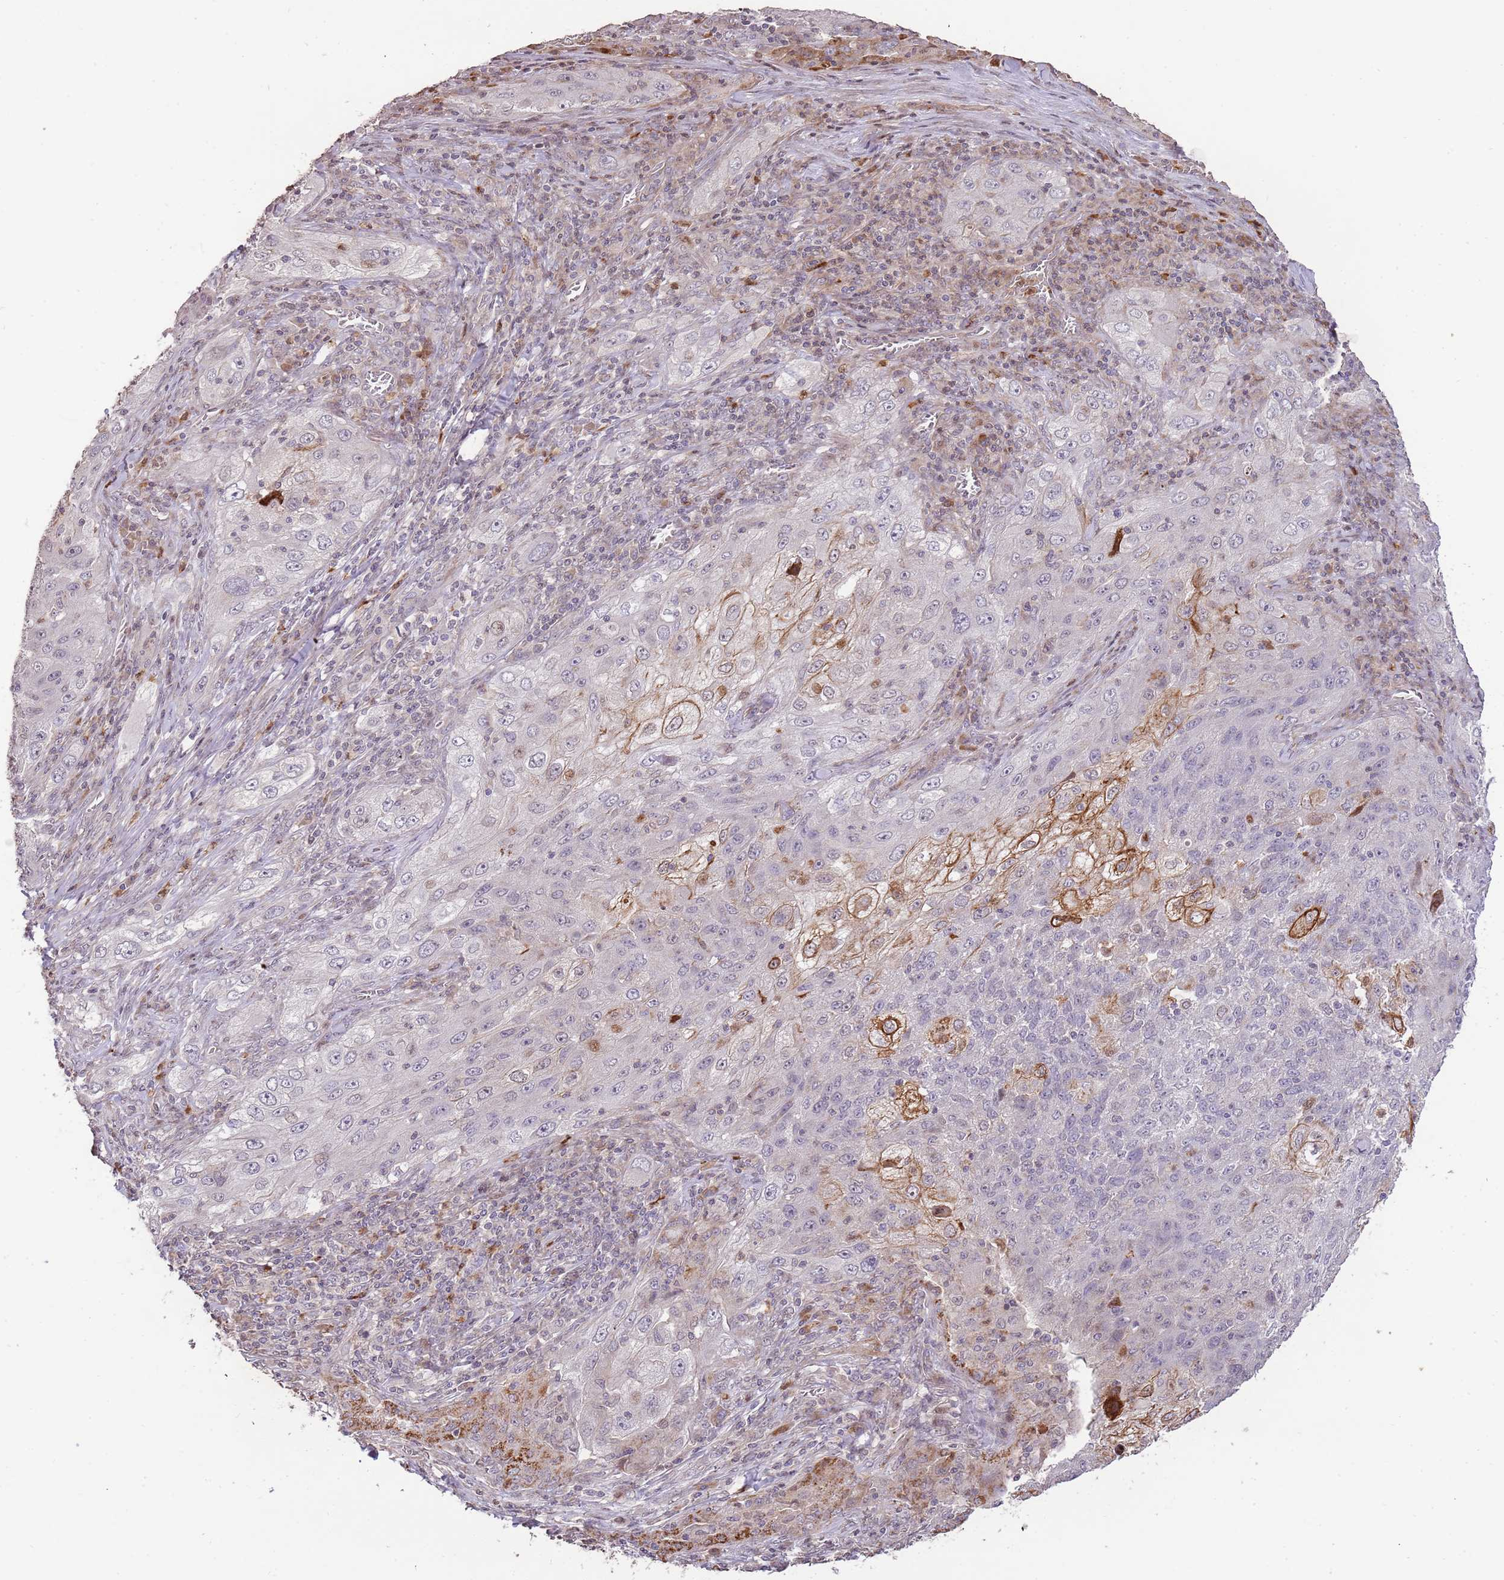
{"staining": {"intensity": "moderate", "quantity": "<25%", "location": "cytoplasmic/membranous"}, "tissue": "lung cancer", "cell_type": "Tumor cells", "image_type": "cancer", "snomed": [{"axis": "morphology", "description": "Squamous cell carcinoma, NOS"}, {"axis": "topography", "description": "Lung"}], "caption": "Squamous cell carcinoma (lung) stained with a brown dye shows moderate cytoplasmic/membranous positive staining in approximately <25% of tumor cells.", "gene": "SLC16A4", "patient": {"sex": "female", "age": 69}}